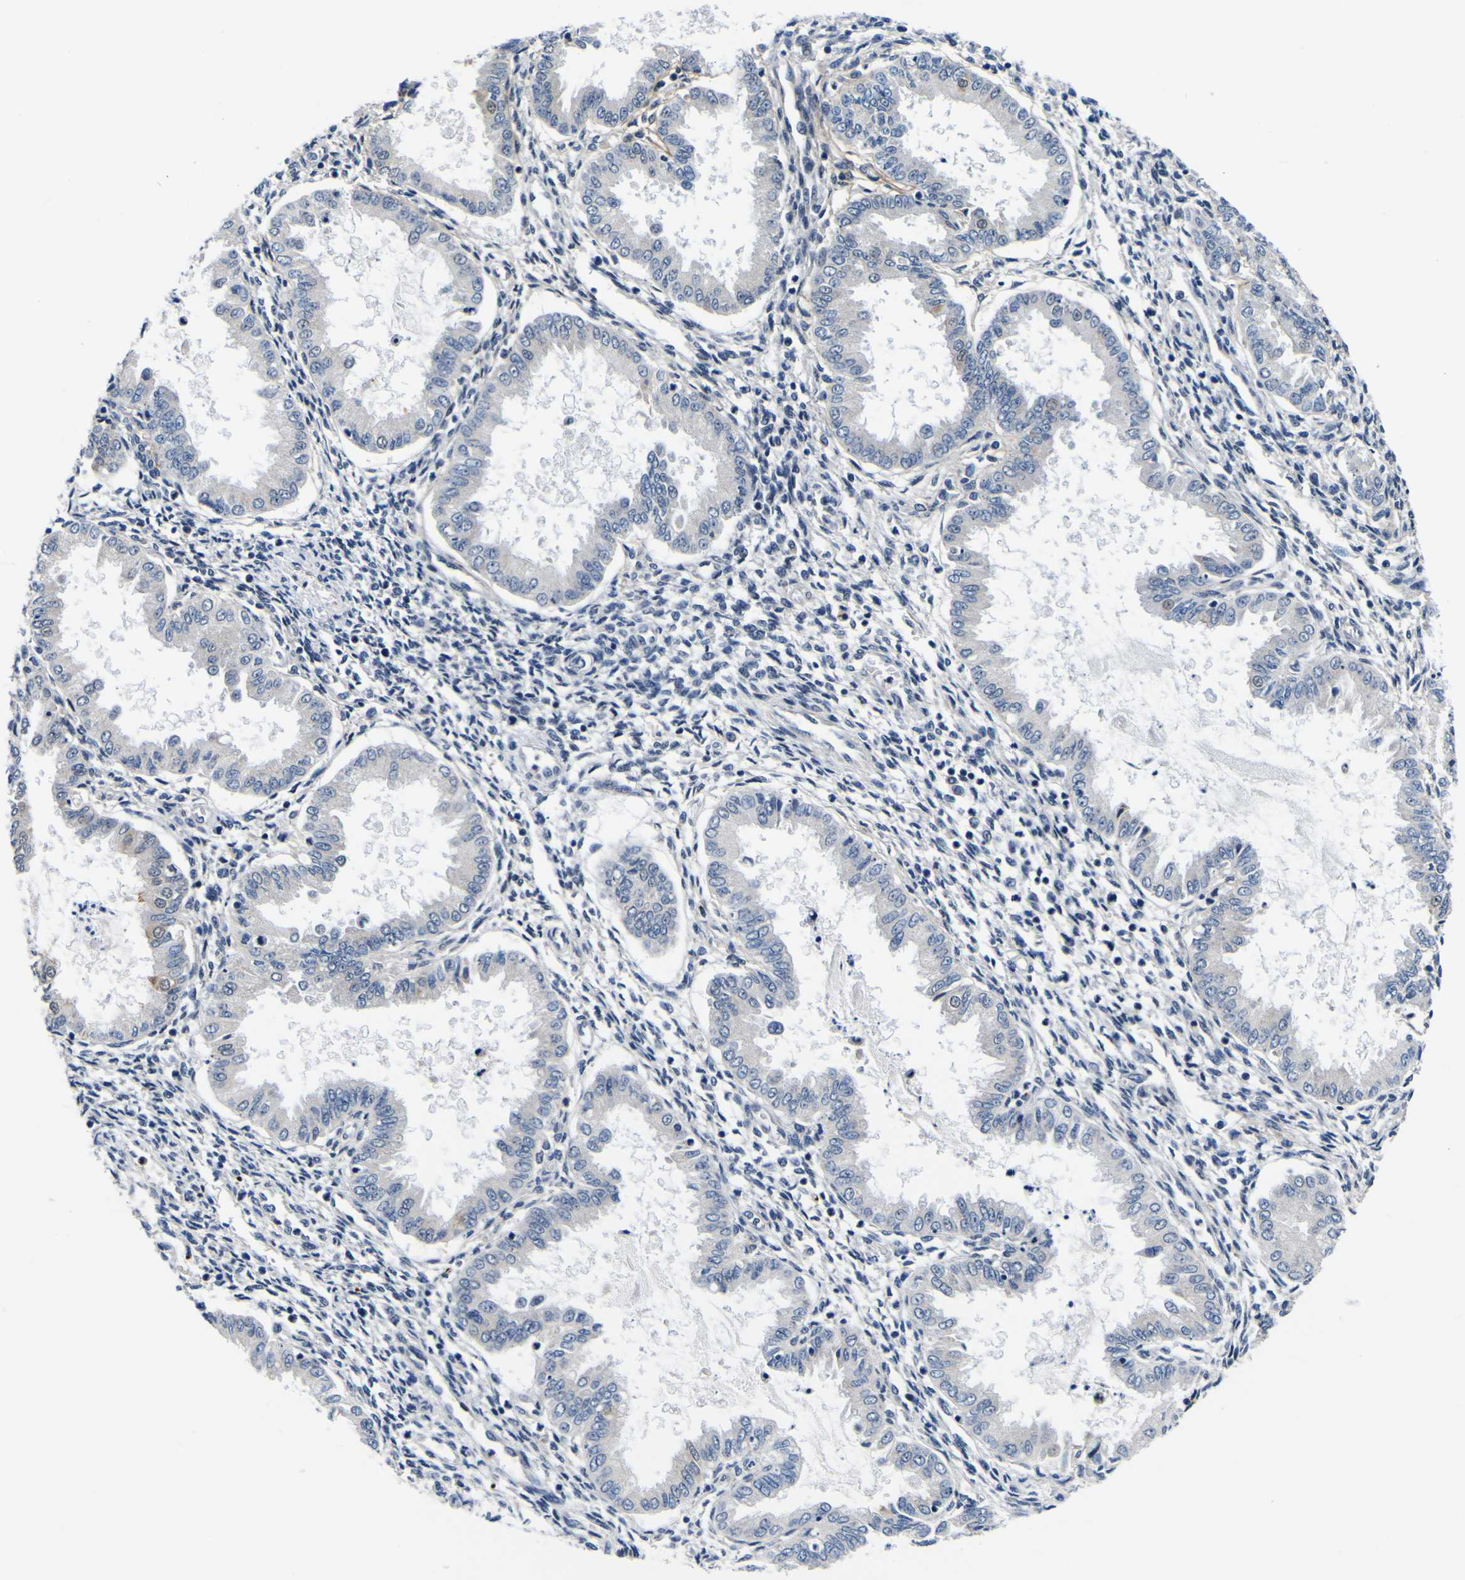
{"staining": {"intensity": "negative", "quantity": "none", "location": "none"}, "tissue": "endometrium", "cell_type": "Cells in endometrial stroma", "image_type": "normal", "snomed": [{"axis": "morphology", "description": "Normal tissue, NOS"}, {"axis": "topography", "description": "Endometrium"}], "caption": "Immunohistochemical staining of benign endometrium displays no significant staining in cells in endometrial stroma. (DAB immunohistochemistry visualized using brightfield microscopy, high magnification).", "gene": "POSTN", "patient": {"sex": "female", "age": 33}}